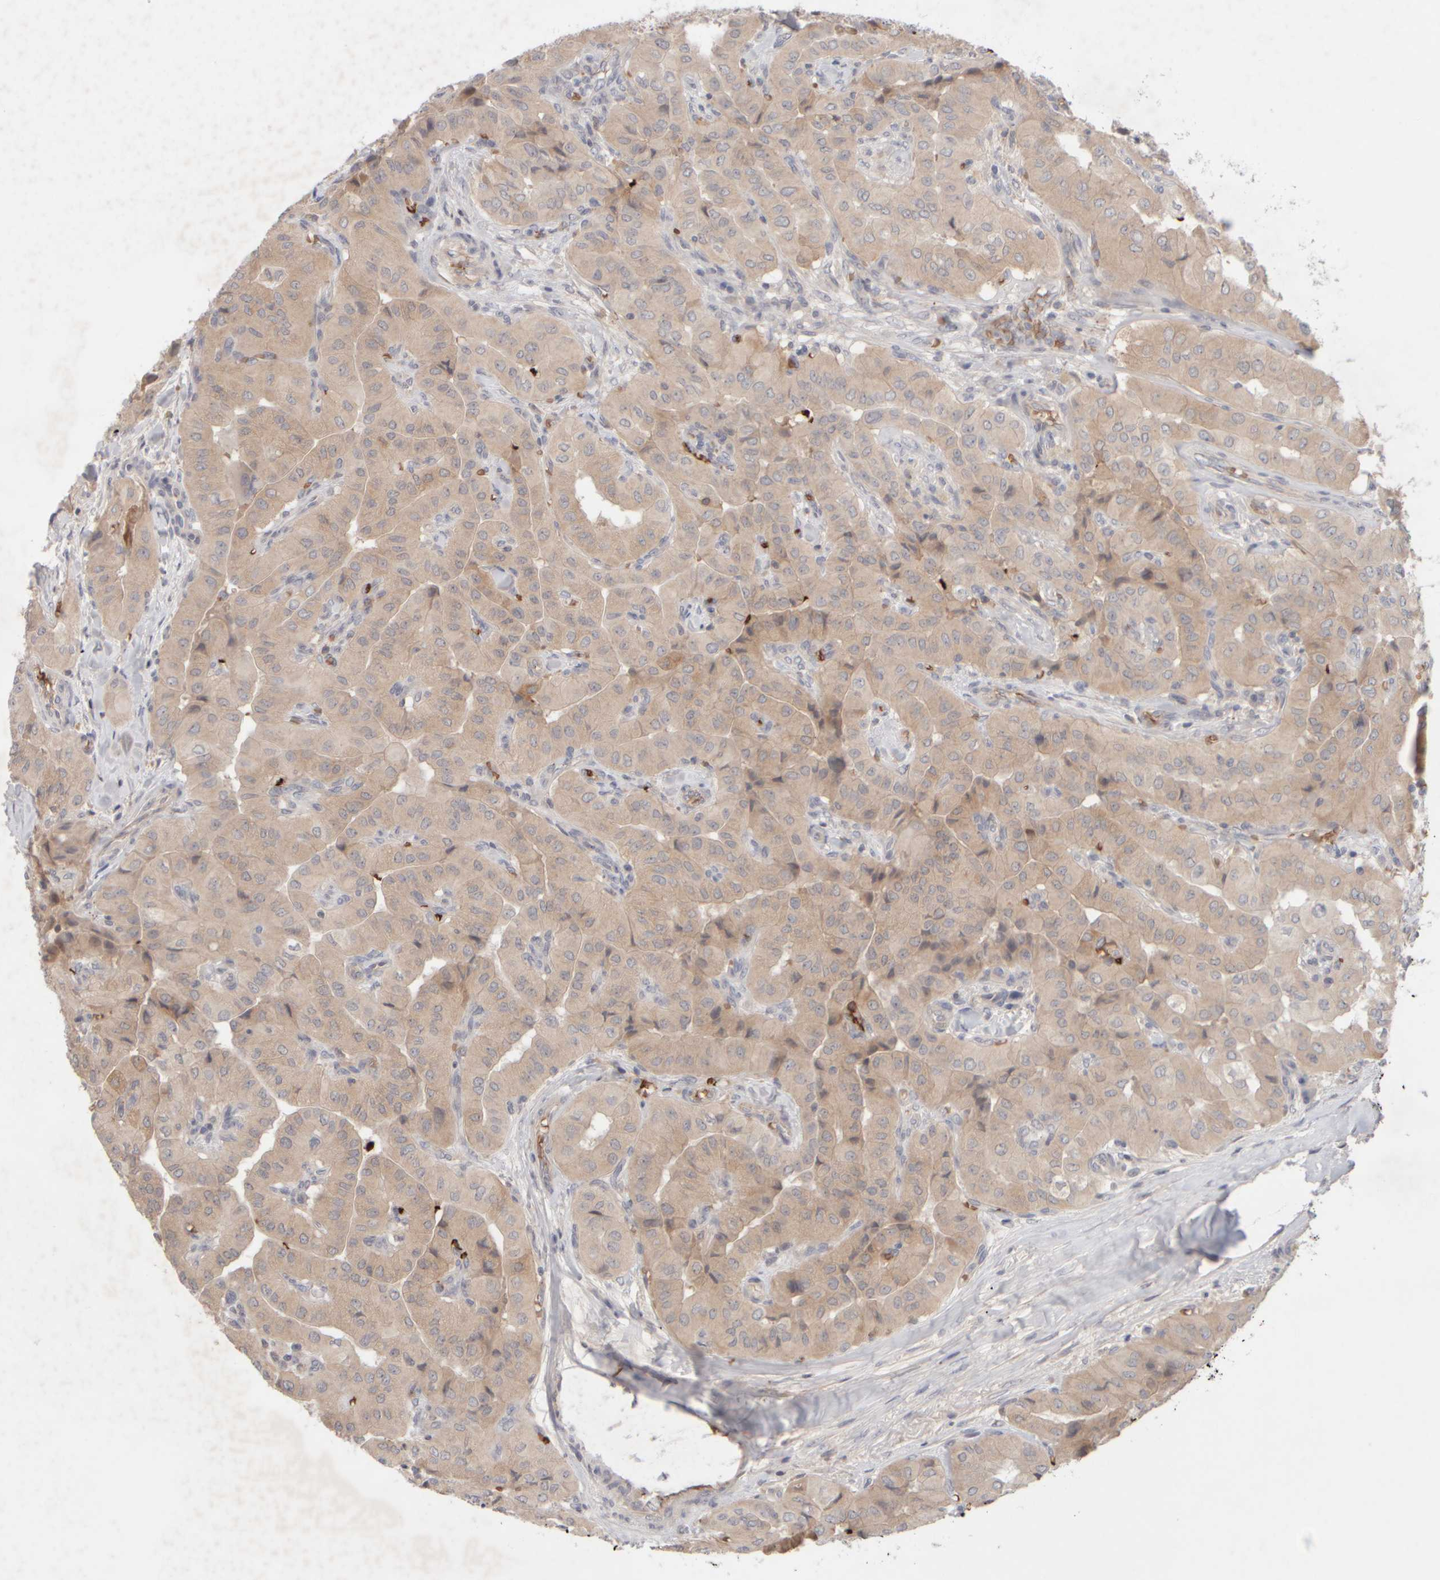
{"staining": {"intensity": "weak", "quantity": "25%-75%", "location": "cytoplasmic/membranous"}, "tissue": "thyroid cancer", "cell_type": "Tumor cells", "image_type": "cancer", "snomed": [{"axis": "morphology", "description": "Papillary adenocarcinoma, NOS"}, {"axis": "topography", "description": "Thyroid gland"}], "caption": "Immunohistochemical staining of human thyroid cancer (papillary adenocarcinoma) displays low levels of weak cytoplasmic/membranous protein expression in about 25%-75% of tumor cells.", "gene": "MST1", "patient": {"sex": "female", "age": 59}}